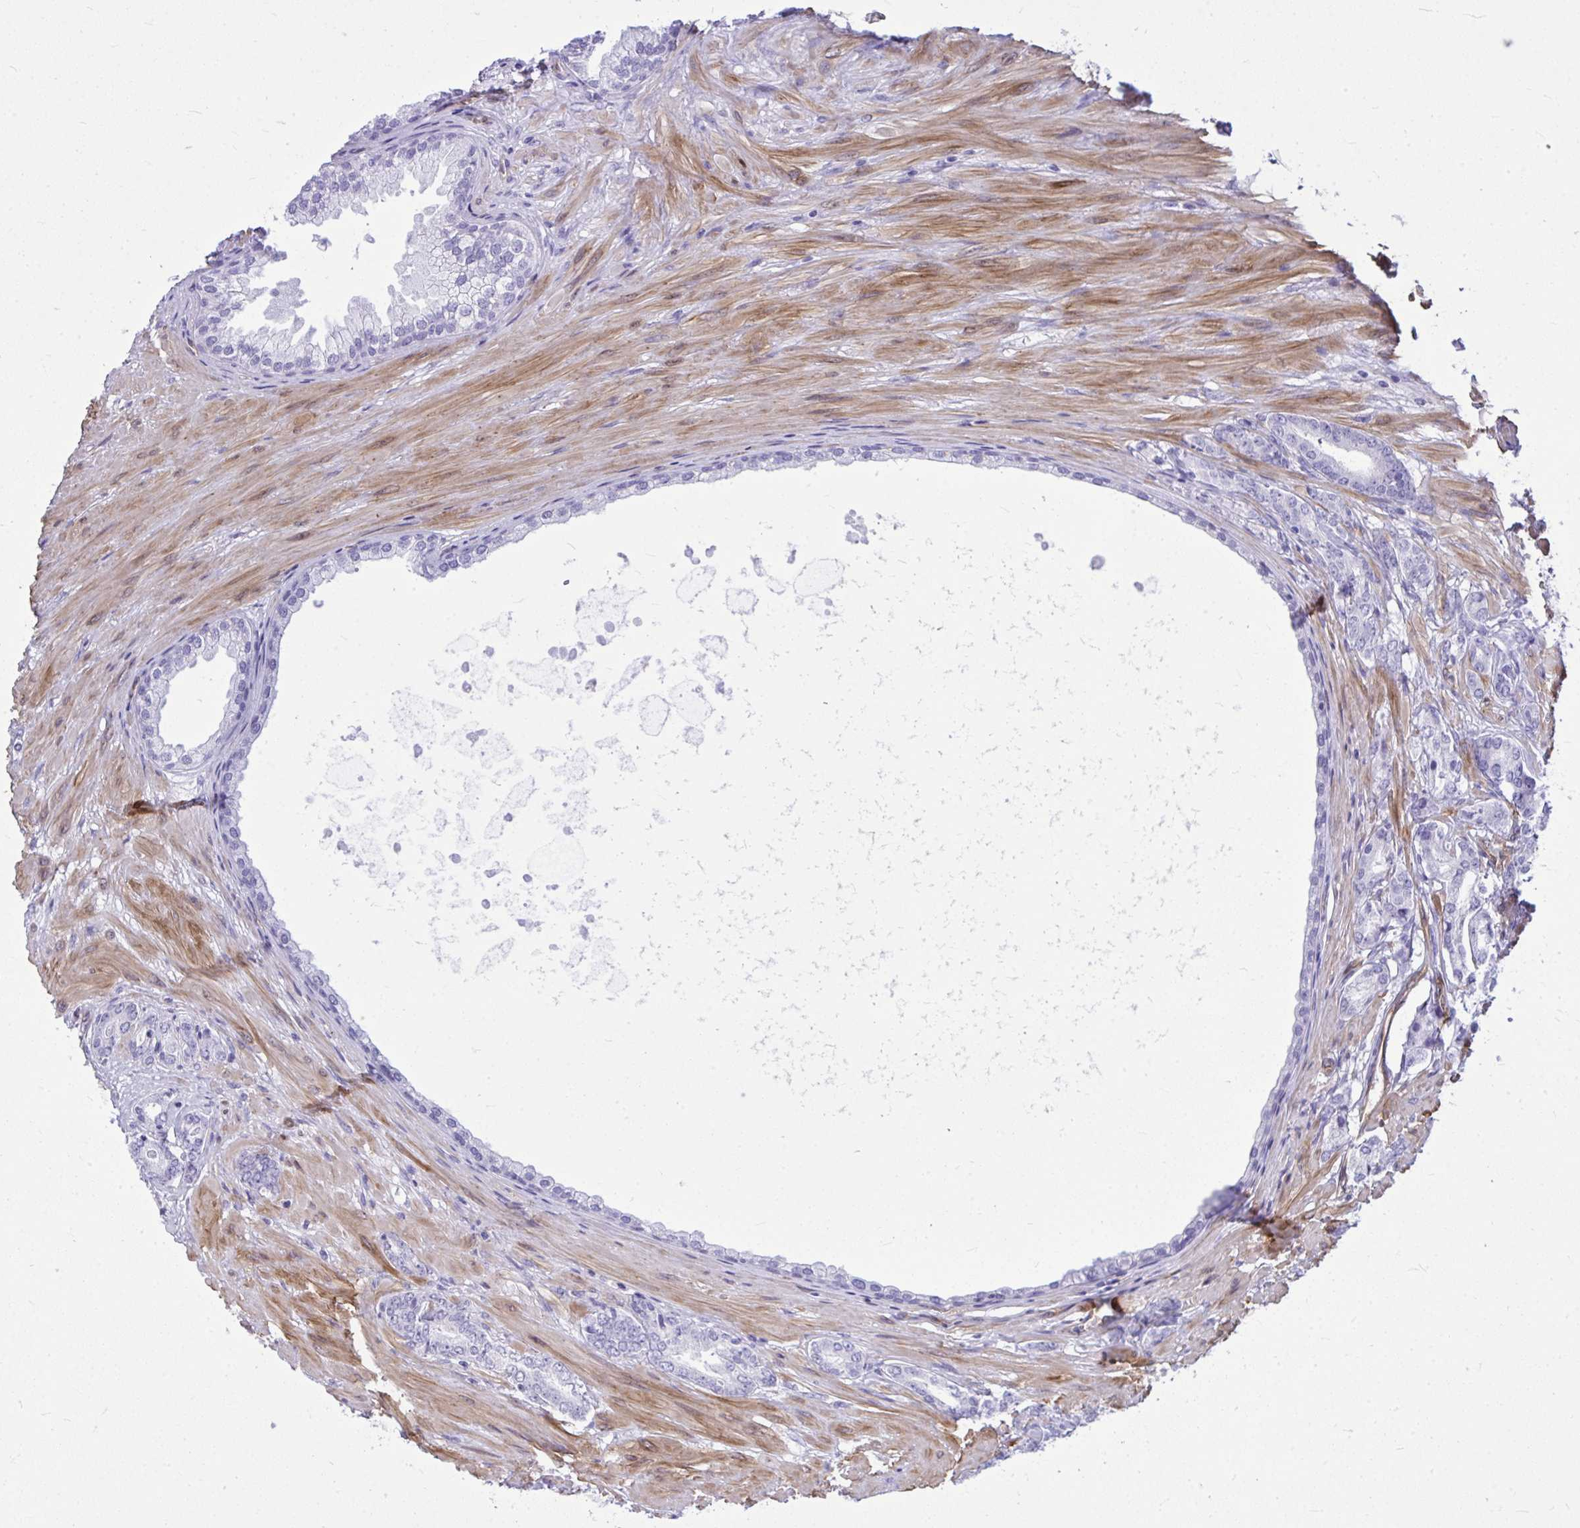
{"staining": {"intensity": "negative", "quantity": "none", "location": "none"}, "tissue": "prostate cancer", "cell_type": "Tumor cells", "image_type": "cancer", "snomed": [{"axis": "morphology", "description": "Adenocarcinoma, High grade"}, {"axis": "topography", "description": "Prostate"}], "caption": "High power microscopy photomicrograph of an immunohistochemistry micrograph of high-grade adenocarcinoma (prostate), revealing no significant staining in tumor cells. The staining is performed using DAB brown chromogen with nuclei counter-stained in using hematoxylin.", "gene": "LIMS2", "patient": {"sex": "male", "age": 56}}